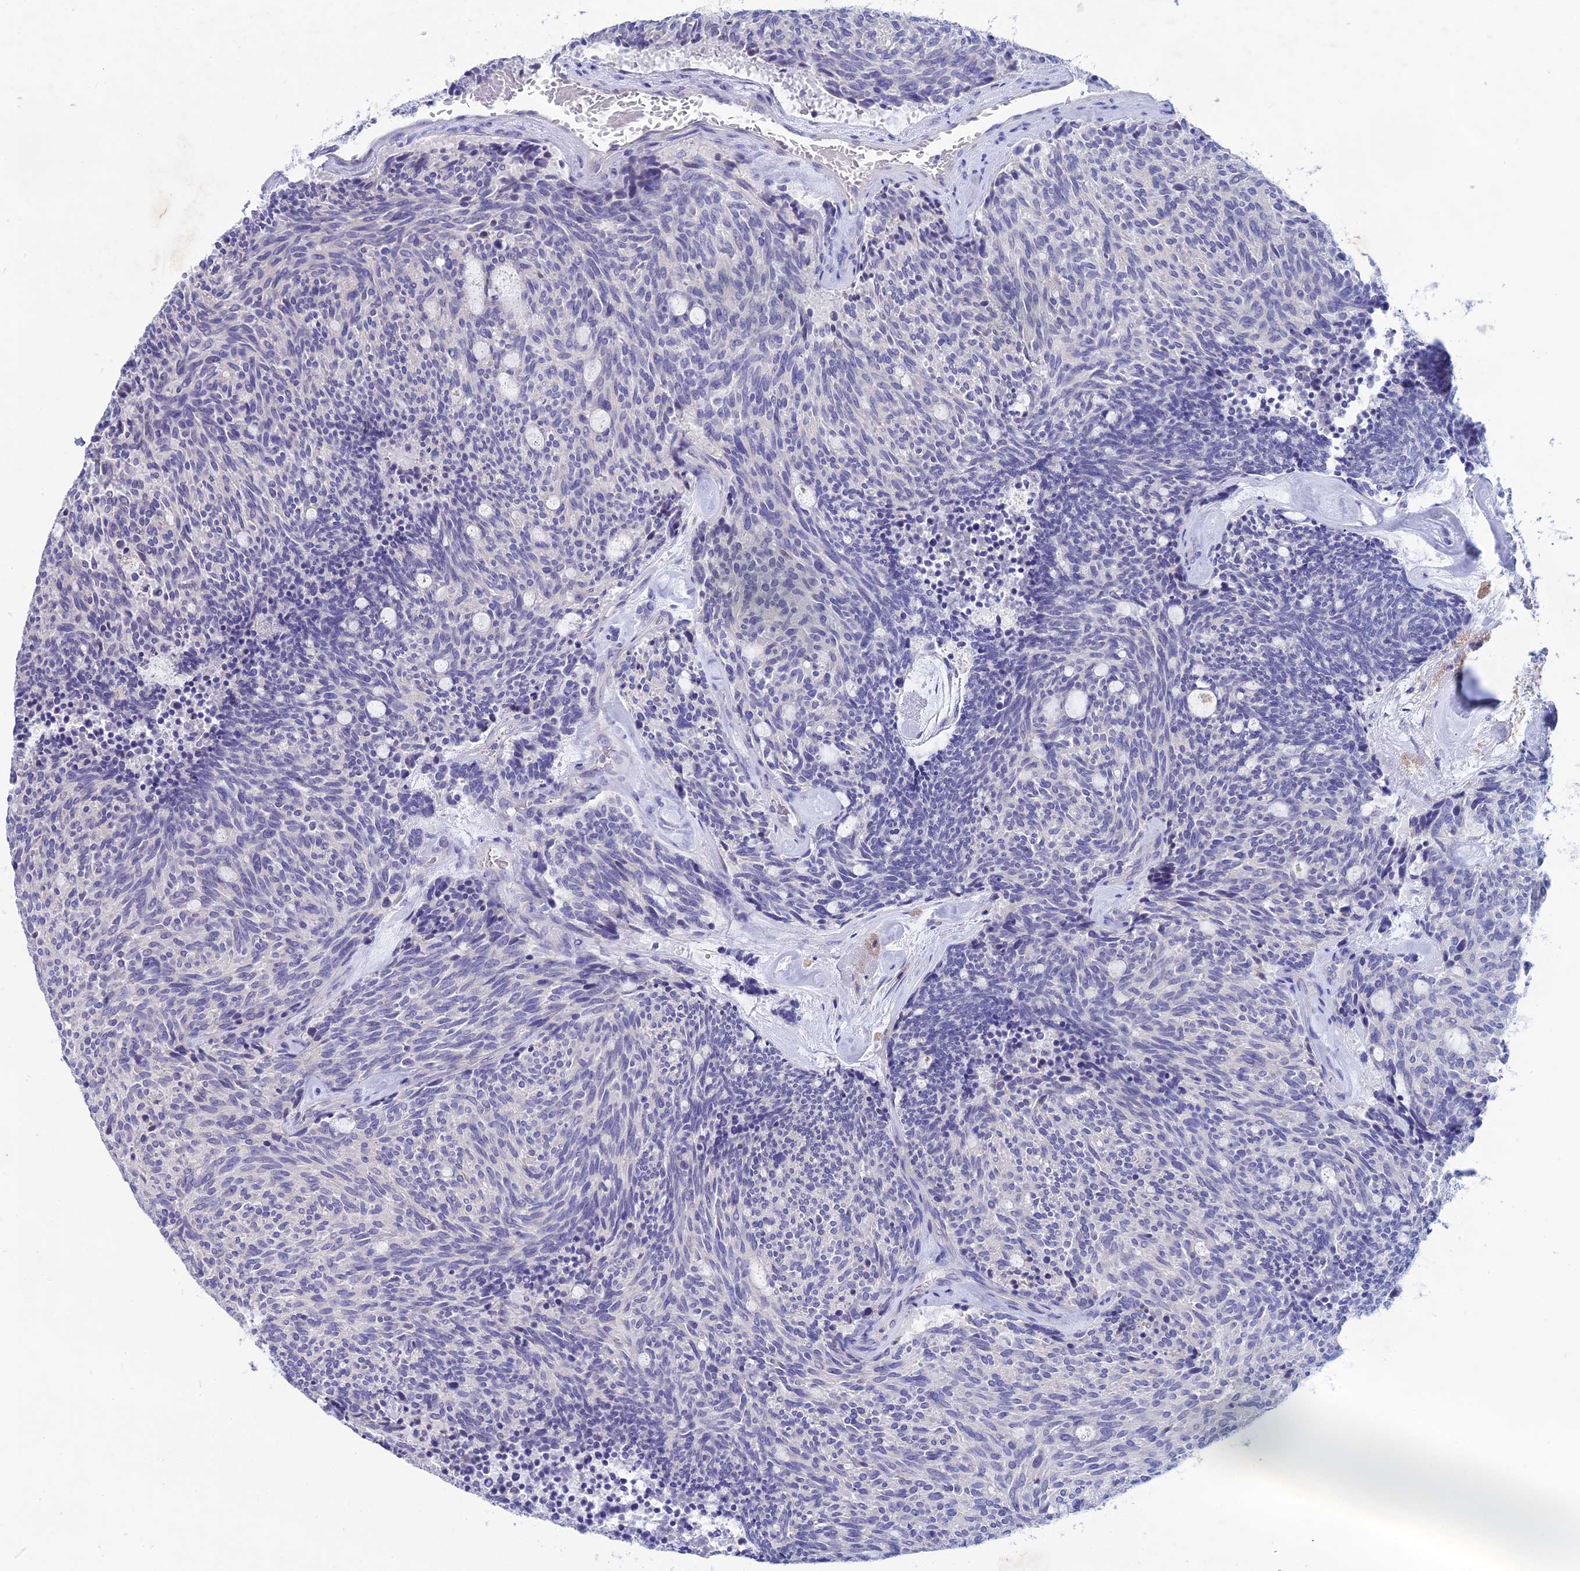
{"staining": {"intensity": "negative", "quantity": "none", "location": "none"}, "tissue": "carcinoid", "cell_type": "Tumor cells", "image_type": "cancer", "snomed": [{"axis": "morphology", "description": "Carcinoid, malignant, NOS"}, {"axis": "topography", "description": "Pancreas"}], "caption": "High magnification brightfield microscopy of malignant carcinoid stained with DAB (brown) and counterstained with hematoxylin (blue): tumor cells show no significant positivity.", "gene": "BTBD19", "patient": {"sex": "female", "age": 54}}